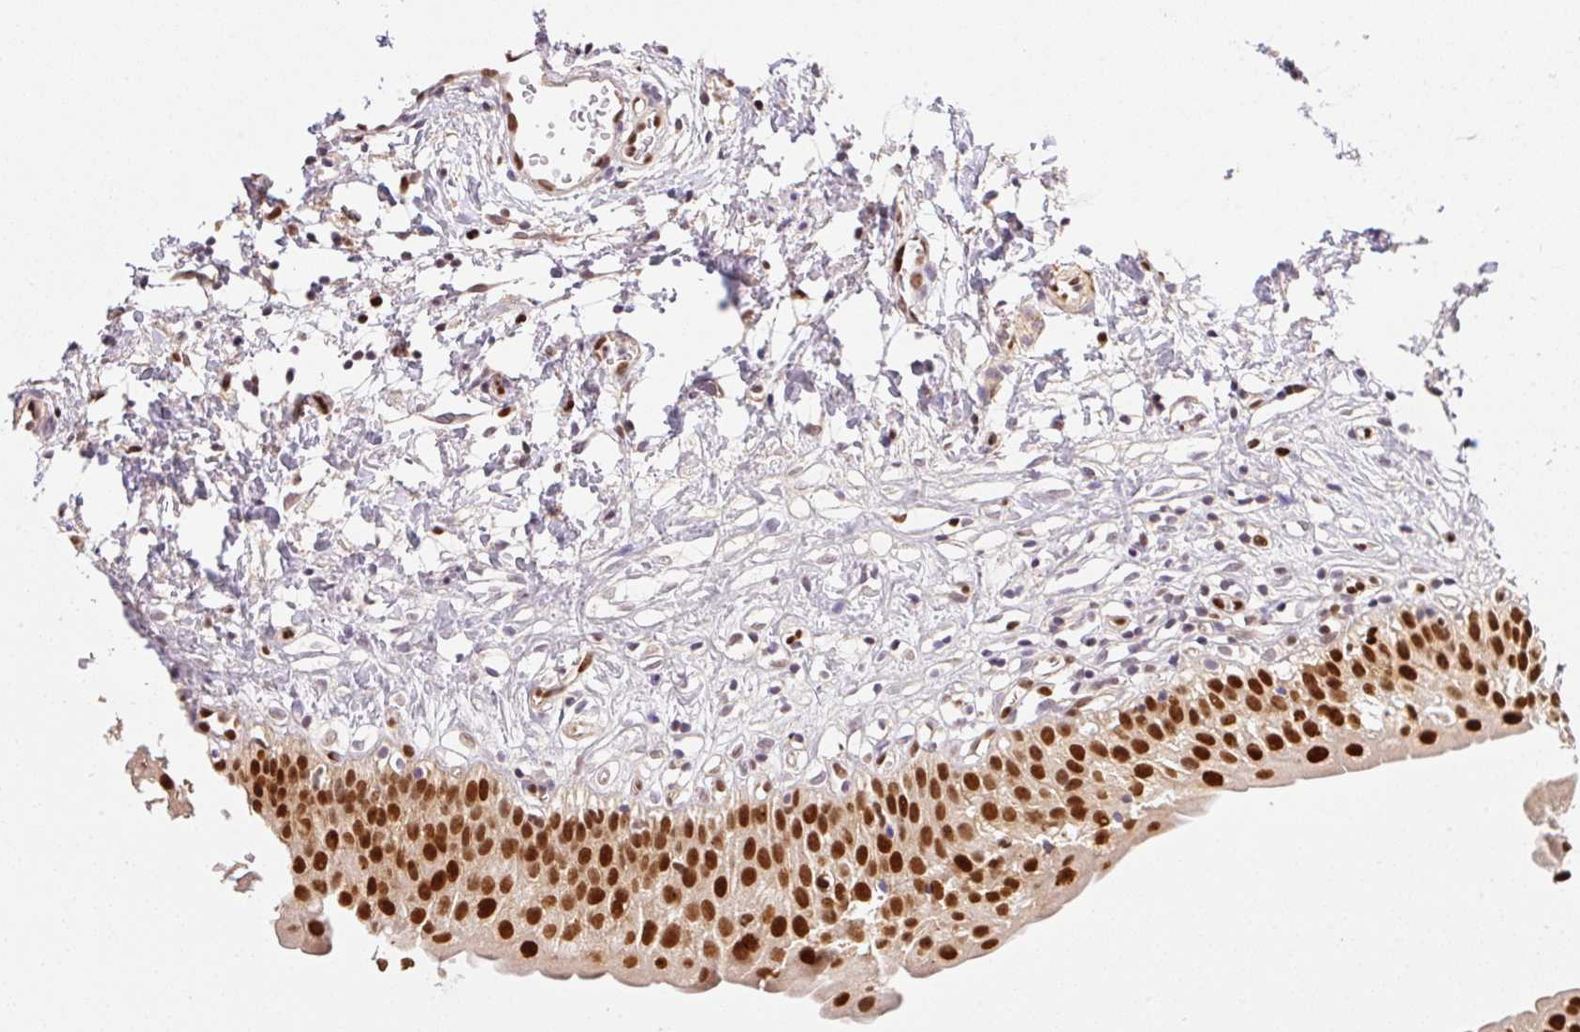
{"staining": {"intensity": "strong", "quantity": ">75%", "location": "nuclear"}, "tissue": "urinary bladder", "cell_type": "Urothelial cells", "image_type": "normal", "snomed": [{"axis": "morphology", "description": "Normal tissue, NOS"}, {"axis": "topography", "description": "Urinary bladder"}], "caption": "There is high levels of strong nuclear positivity in urothelial cells of benign urinary bladder, as demonstrated by immunohistochemical staining (brown color).", "gene": "GPR139", "patient": {"sex": "male", "age": 51}}